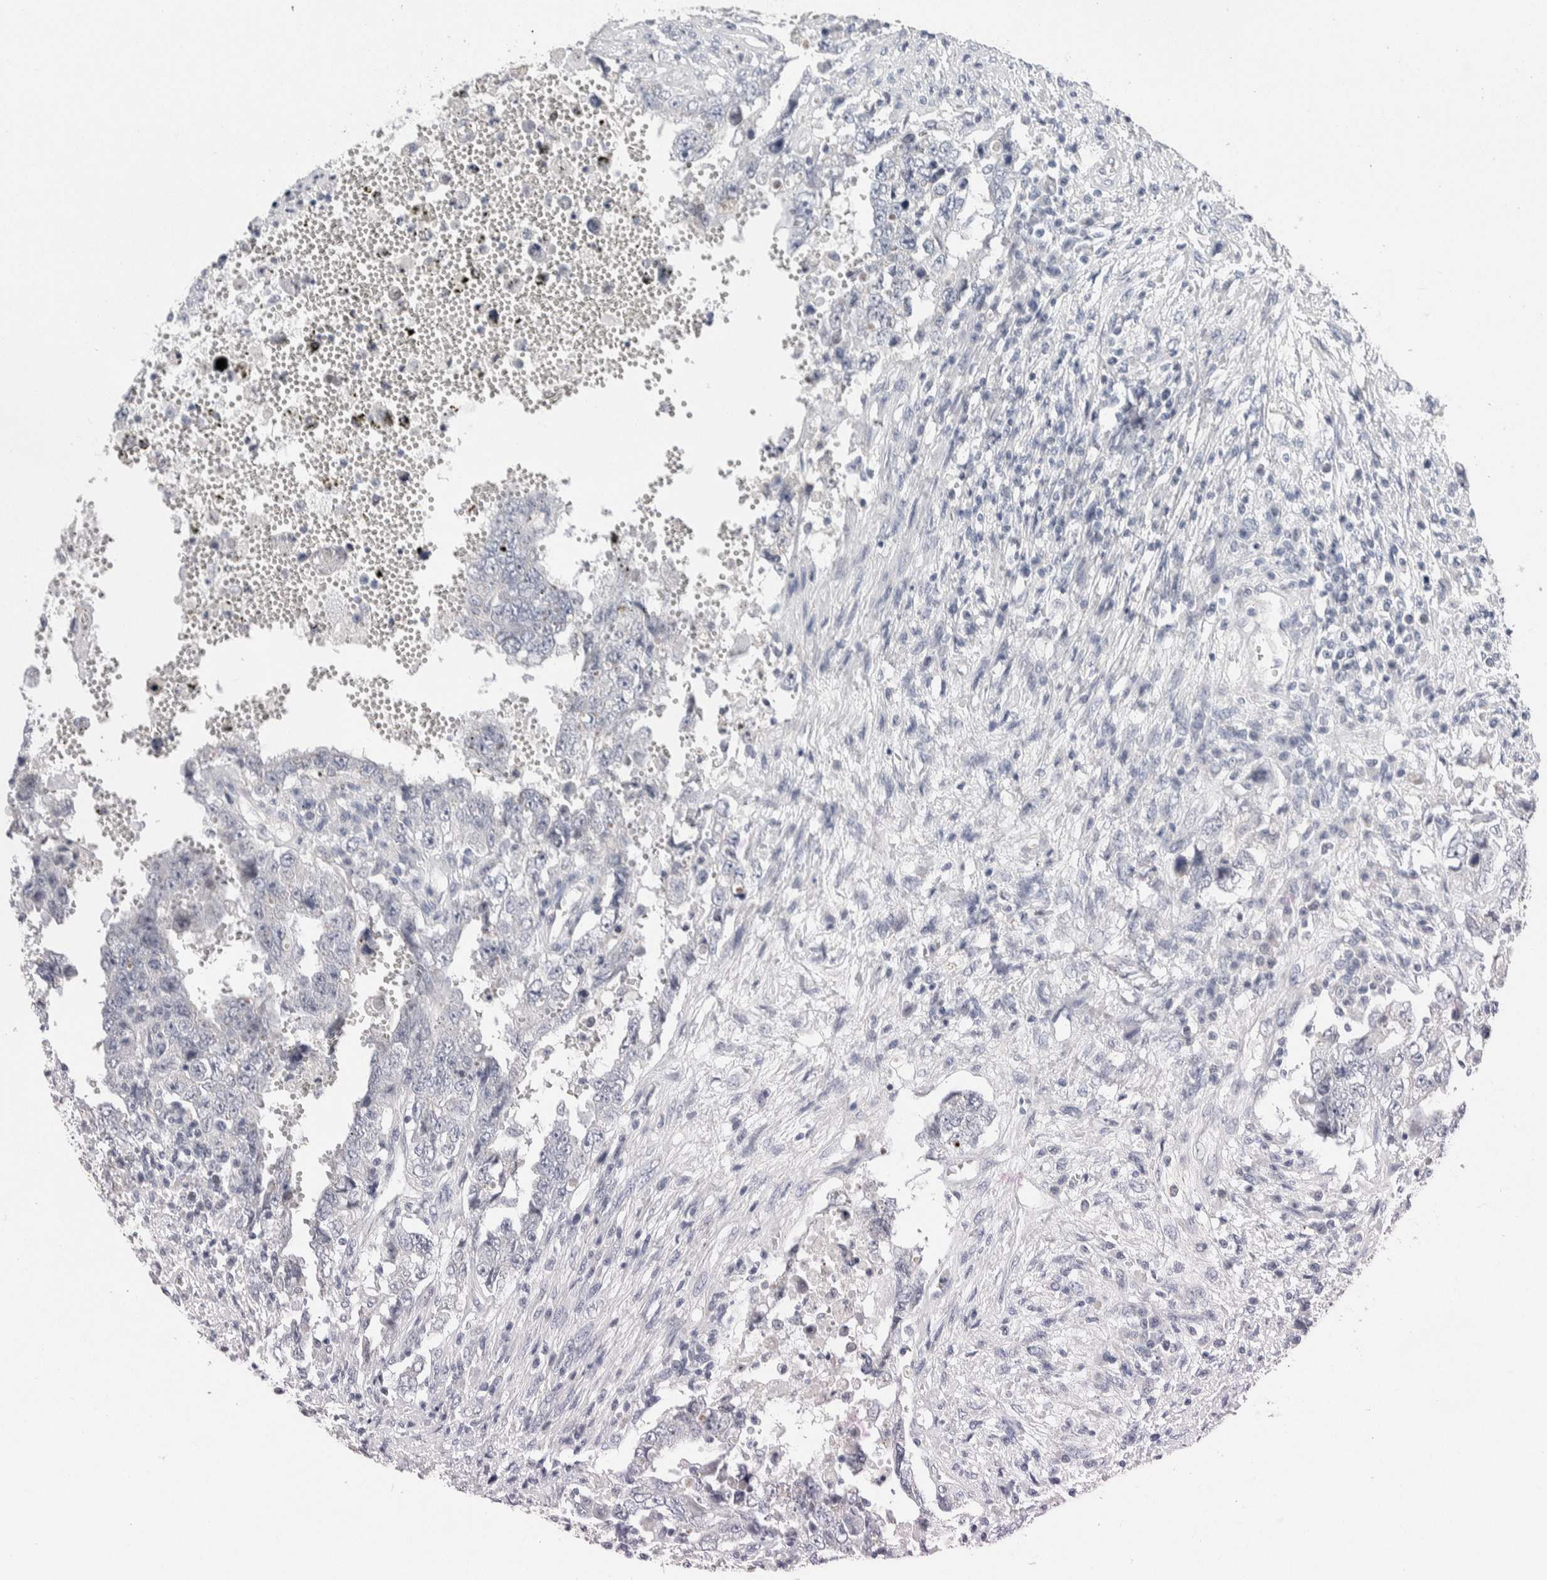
{"staining": {"intensity": "negative", "quantity": "none", "location": "none"}, "tissue": "testis cancer", "cell_type": "Tumor cells", "image_type": "cancer", "snomed": [{"axis": "morphology", "description": "Carcinoma, Embryonal, NOS"}, {"axis": "topography", "description": "Testis"}], "caption": "Immunohistochemical staining of human embryonal carcinoma (testis) shows no significant staining in tumor cells.", "gene": "SCN2A", "patient": {"sex": "male", "age": 26}}